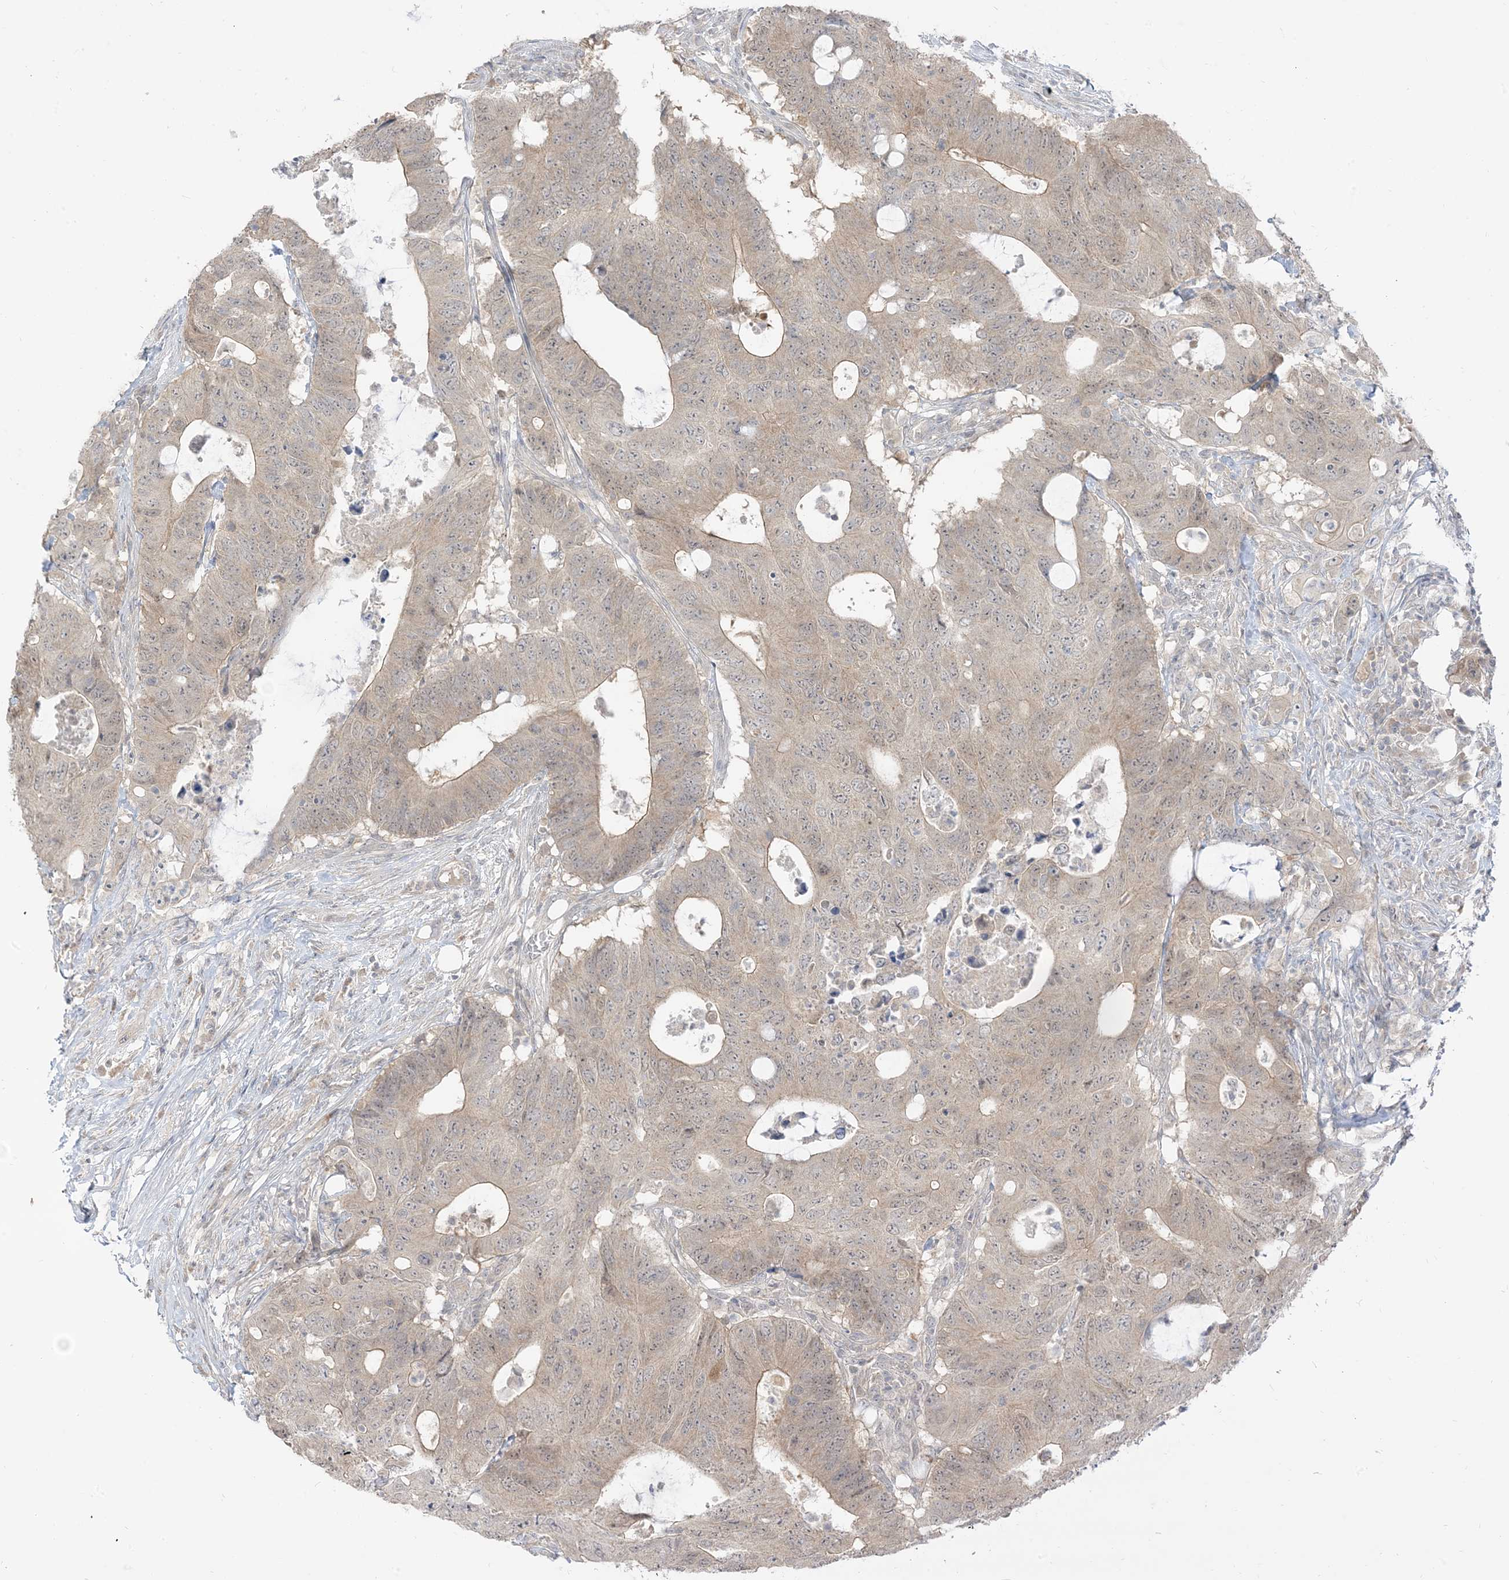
{"staining": {"intensity": "weak", "quantity": "<25%", "location": "cytoplasmic/membranous"}, "tissue": "colorectal cancer", "cell_type": "Tumor cells", "image_type": "cancer", "snomed": [{"axis": "morphology", "description": "Adenocarcinoma, NOS"}, {"axis": "topography", "description": "Colon"}], "caption": "There is no significant expression in tumor cells of adenocarcinoma (colorectal).", "gene": "TBCC", "patient": {"sex": "male", "age": 71}}